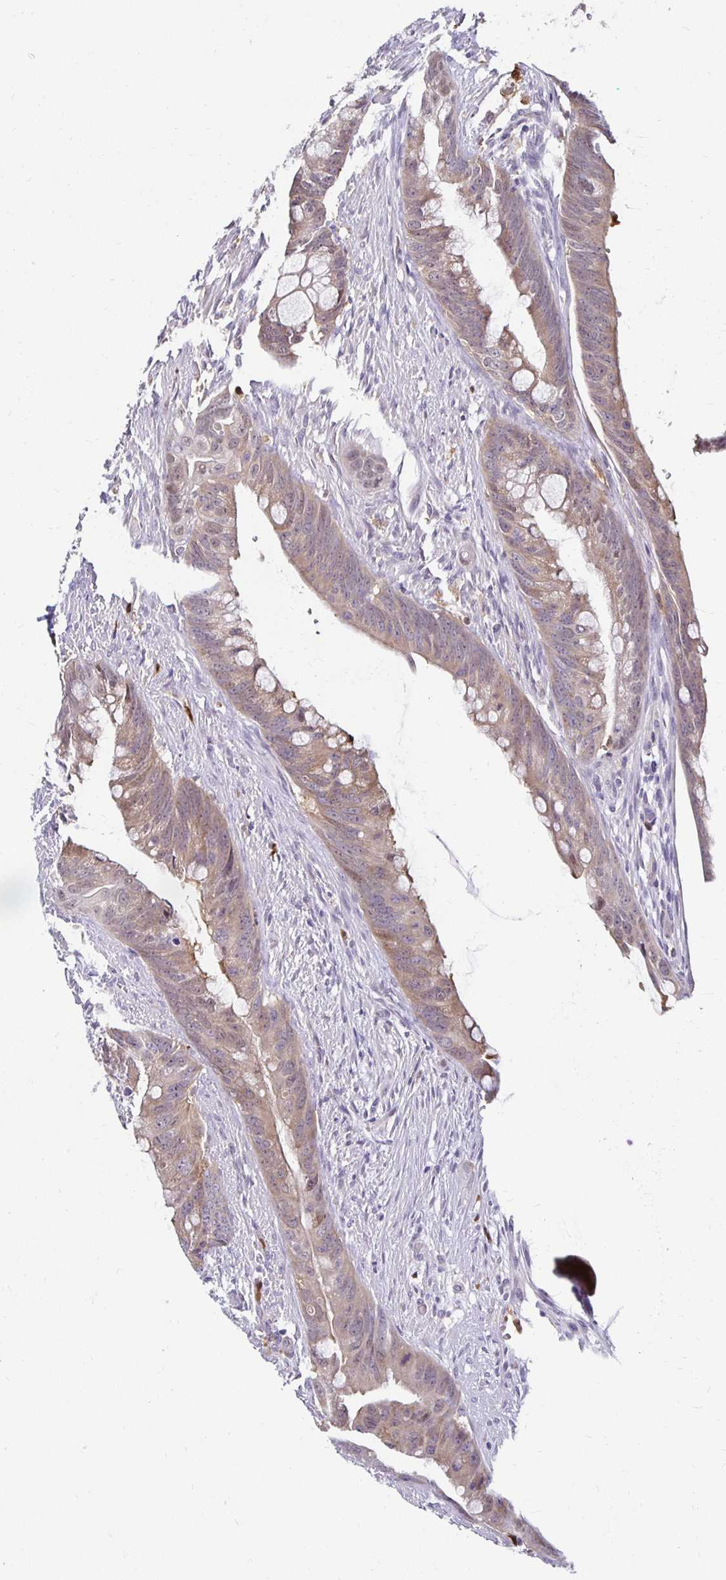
{"staining": {"intensity": "weak", "quantity": ">75%", "location": "cytoplasmic/membranous"}, "tissue": "colorectal cancer", "cell_type": "Tumor cells", "image_type": "cancer", "snomed": [{"axis": "morphology", "description": "Adenocarcinoma, NOS"}, {"axis": "topography", "description": "Colon"}], "caption": "A micrograph showing weak cytoplasmic/membranous staining in approximately >75% of tumor cells in adenocarcinoma (colorectal), as visualized by brown immunohistochemical staining.", "gene": "PADI2", "patient": {"sex": "male", "age": 62}}